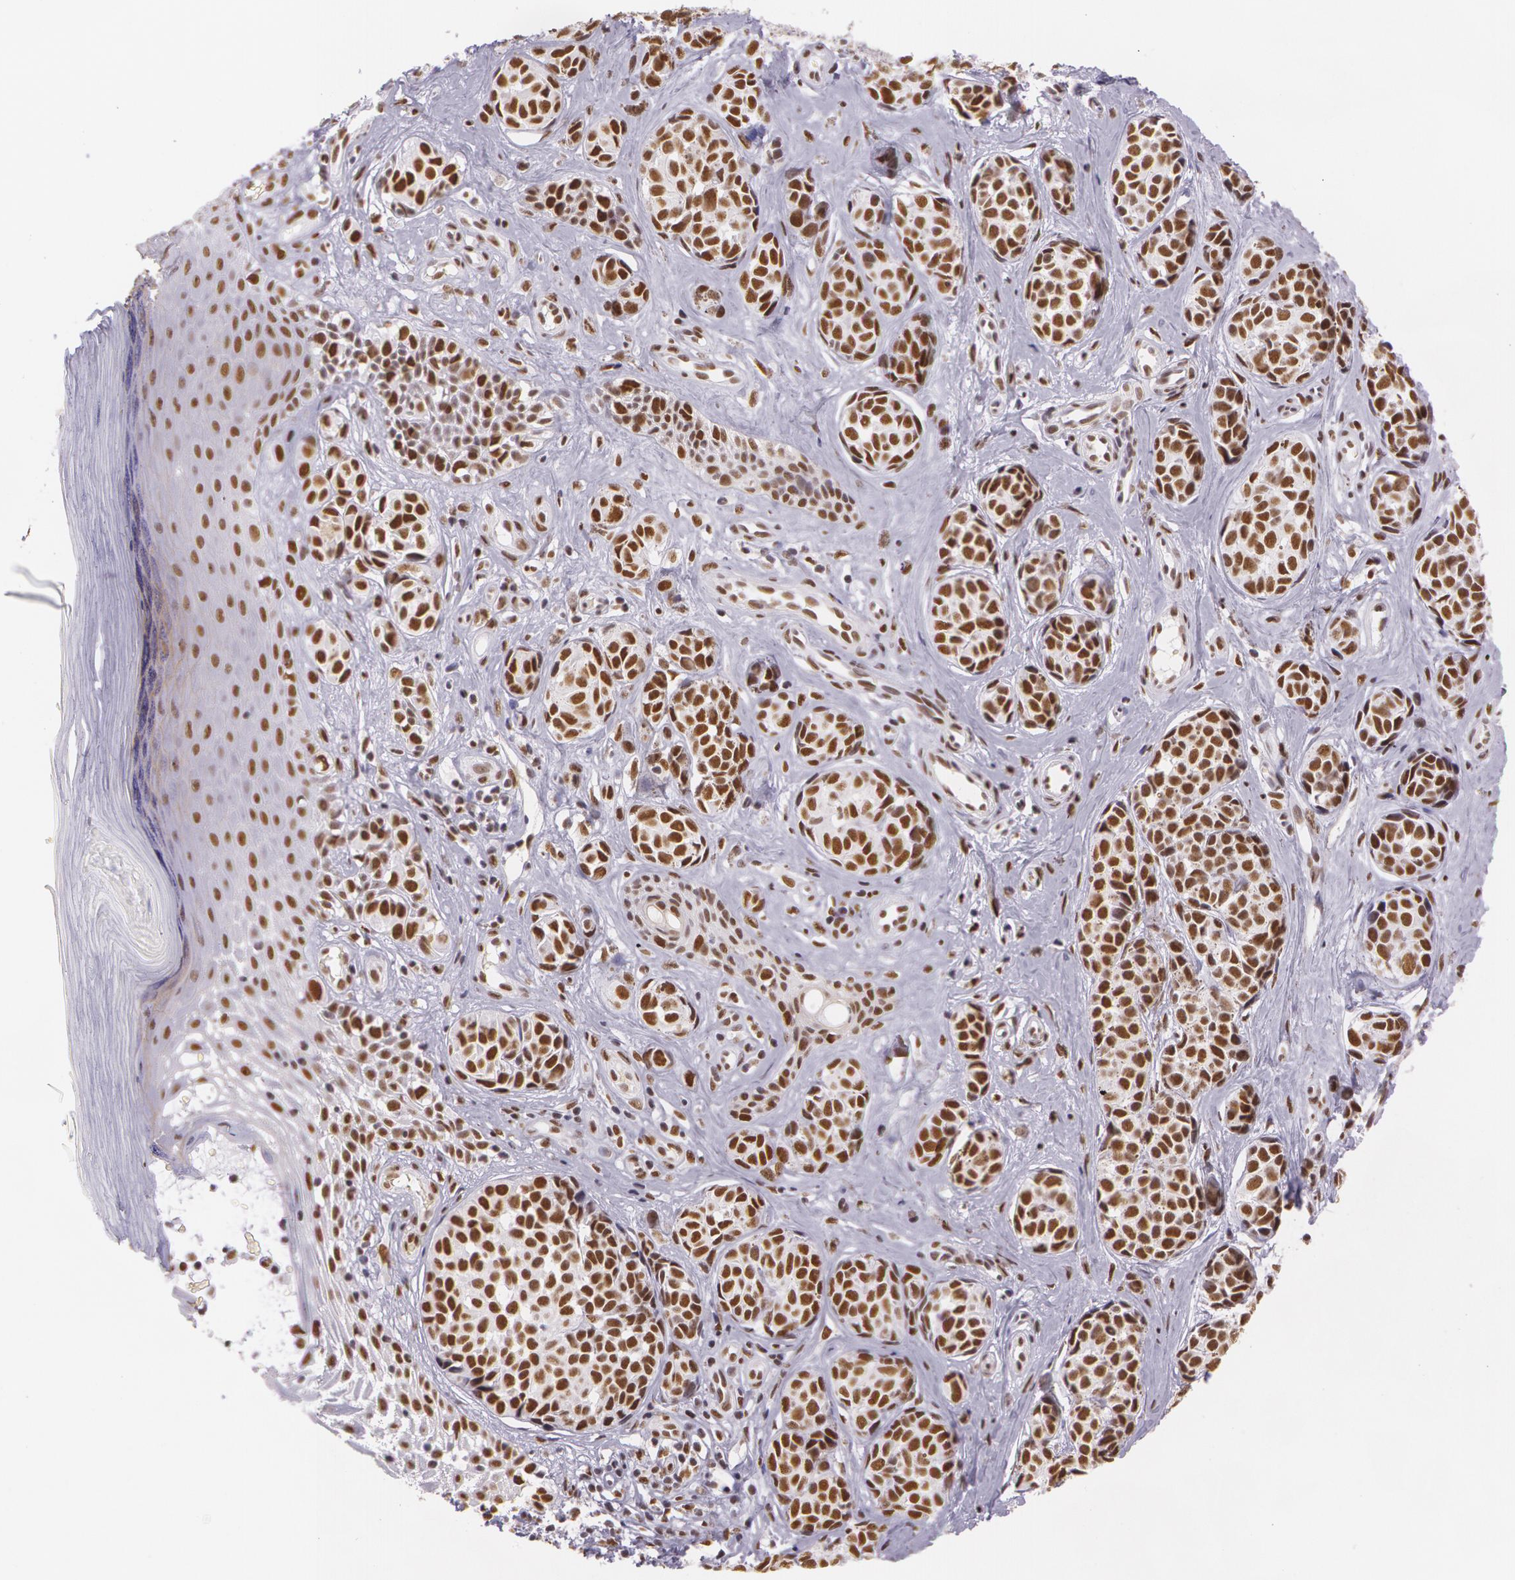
{"staining": {"intensity": "strong", "quantity": ">75%", "location": "nuclear"}, "tissue": "melanoma", "cell_type": "Tumor cells", "image_type": "cancer", "snomed": [{"axis": "morphology", "description": "Malignant melanoma, NOS"}, {"axis": "topography", "description": "Skin"}], "caption": "Brown immunohistochemical staining in melanoma exhibits strong nuclear staining in approximately >75% of tumor cells.", "gene": "NBN", "patient": {"sex": "male", "age": 79}}